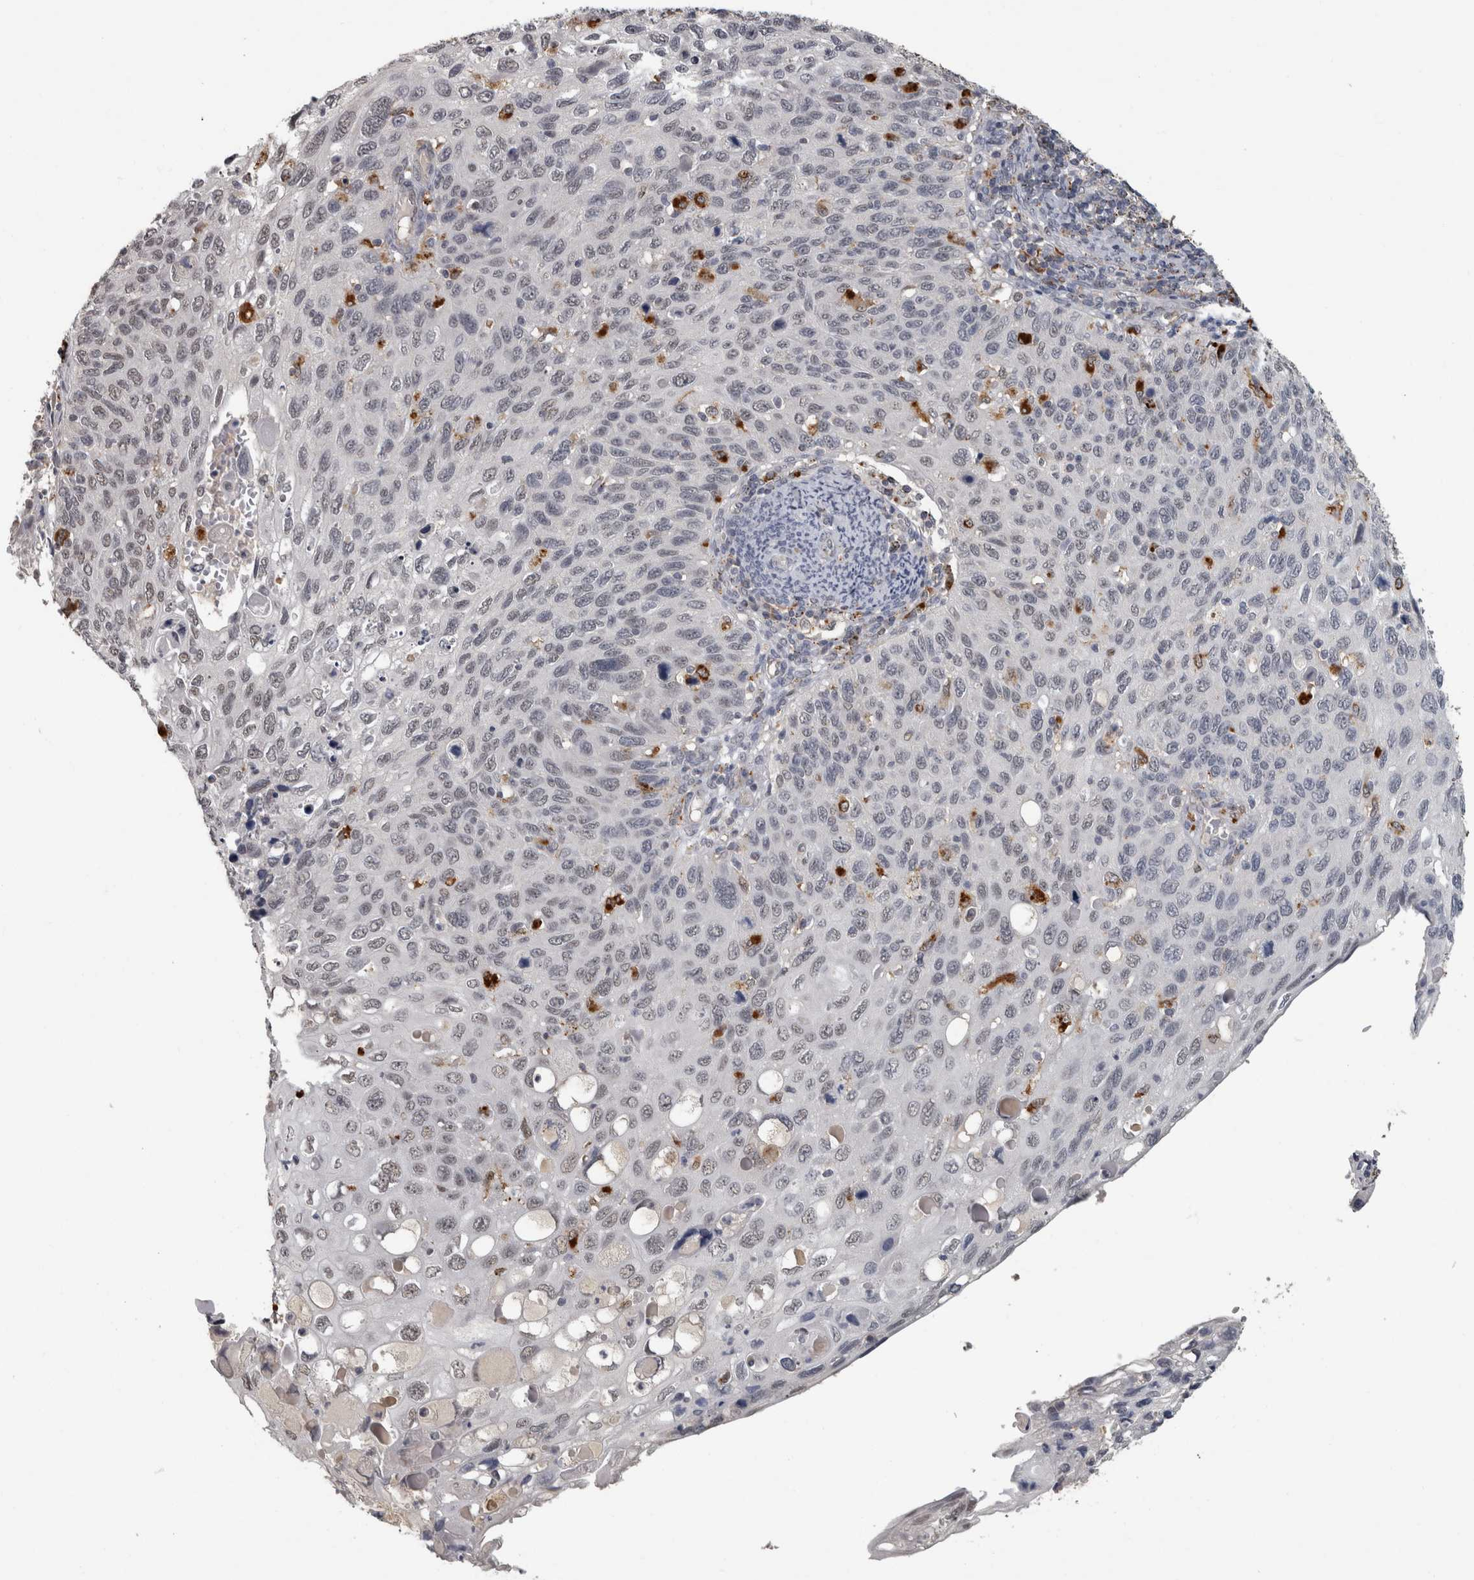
{"staining": {"intensity": "negative", "quantity": "none", "location": "none"}, "tissue": "cervical cancer", "cell_type": "Tumor cells", "image_type": "cancer", "snomed": [{"axis": "morphology", "description": "Squamous cell carcinoma, NOS"}, {"axis": "topography", "description": "Cervix"}], "caption": "The photomicrograph reveals no staining of tumor cells in cervical squamous cell carcinoma. The staining was performed using DAB to visualize the protein expression in brown, while the nuclei were stained in blue with hematoxylin (Magnification: 20x).", "gene": "NAAA", "patient": {"sex": "female", "age": 70}}